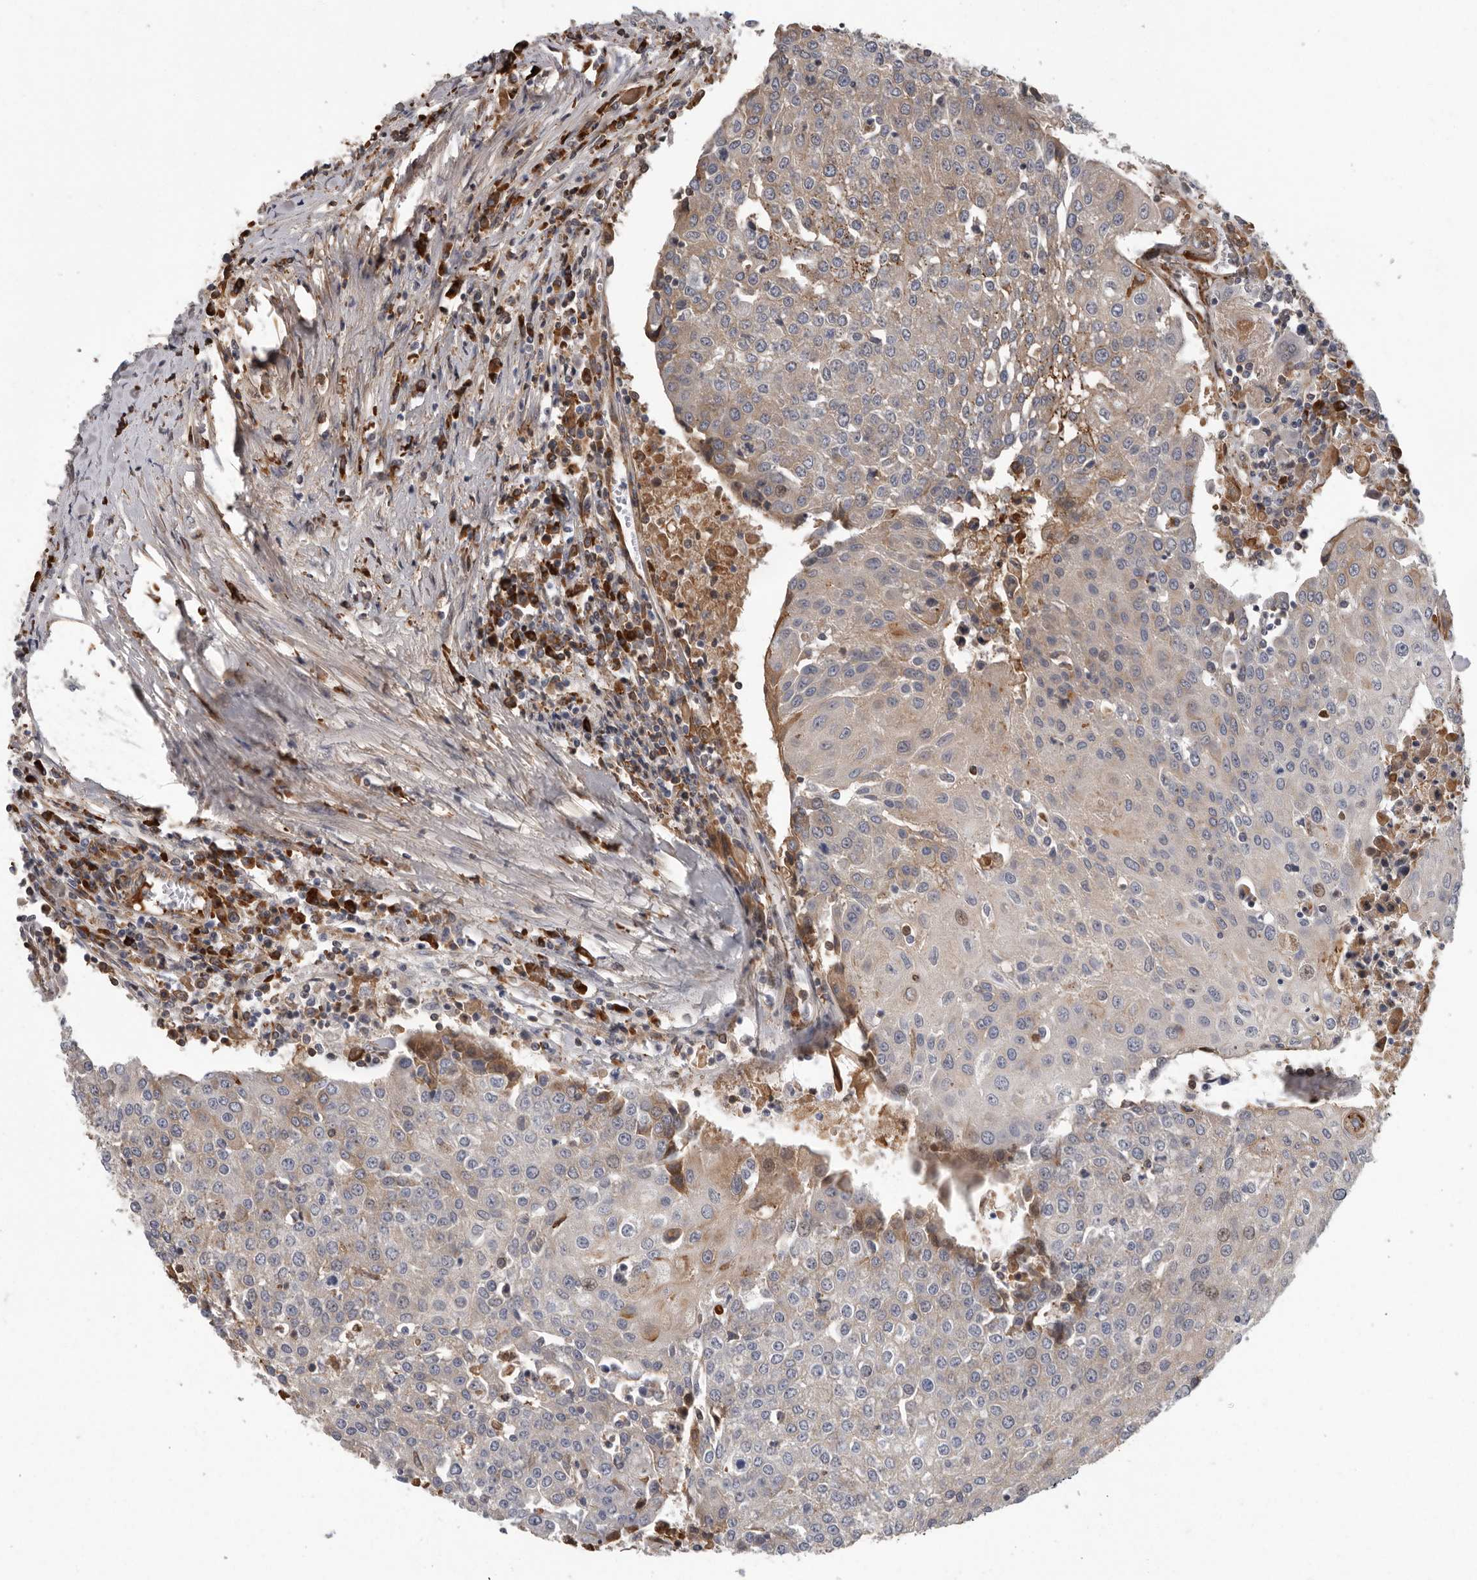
{"staining": {"intensity": "moderate", "quantity": "25%-75%", "location": "cytoplasmic/membranous"}, "tissue": "urothelial cancer", "cell_type": "Tumor cells", "image_type": "cancer", "snomed": [{"axis": "morphology", "description": "Urothelial carcinoma, High grade"}, {"axis": "topography", "description": "Urinary bladder"}], "caption": "Immunohistochemical staining of human urothelial cancer reveals medium levels of moderate cytoplasmic/membranous positivity in approximately 25%-75% of tumor cells. (Brightfield microscopy of DAB IHC at high magnification).", "gene": "ATXN3L", "patient": {"sex": "female", "age": 85}}